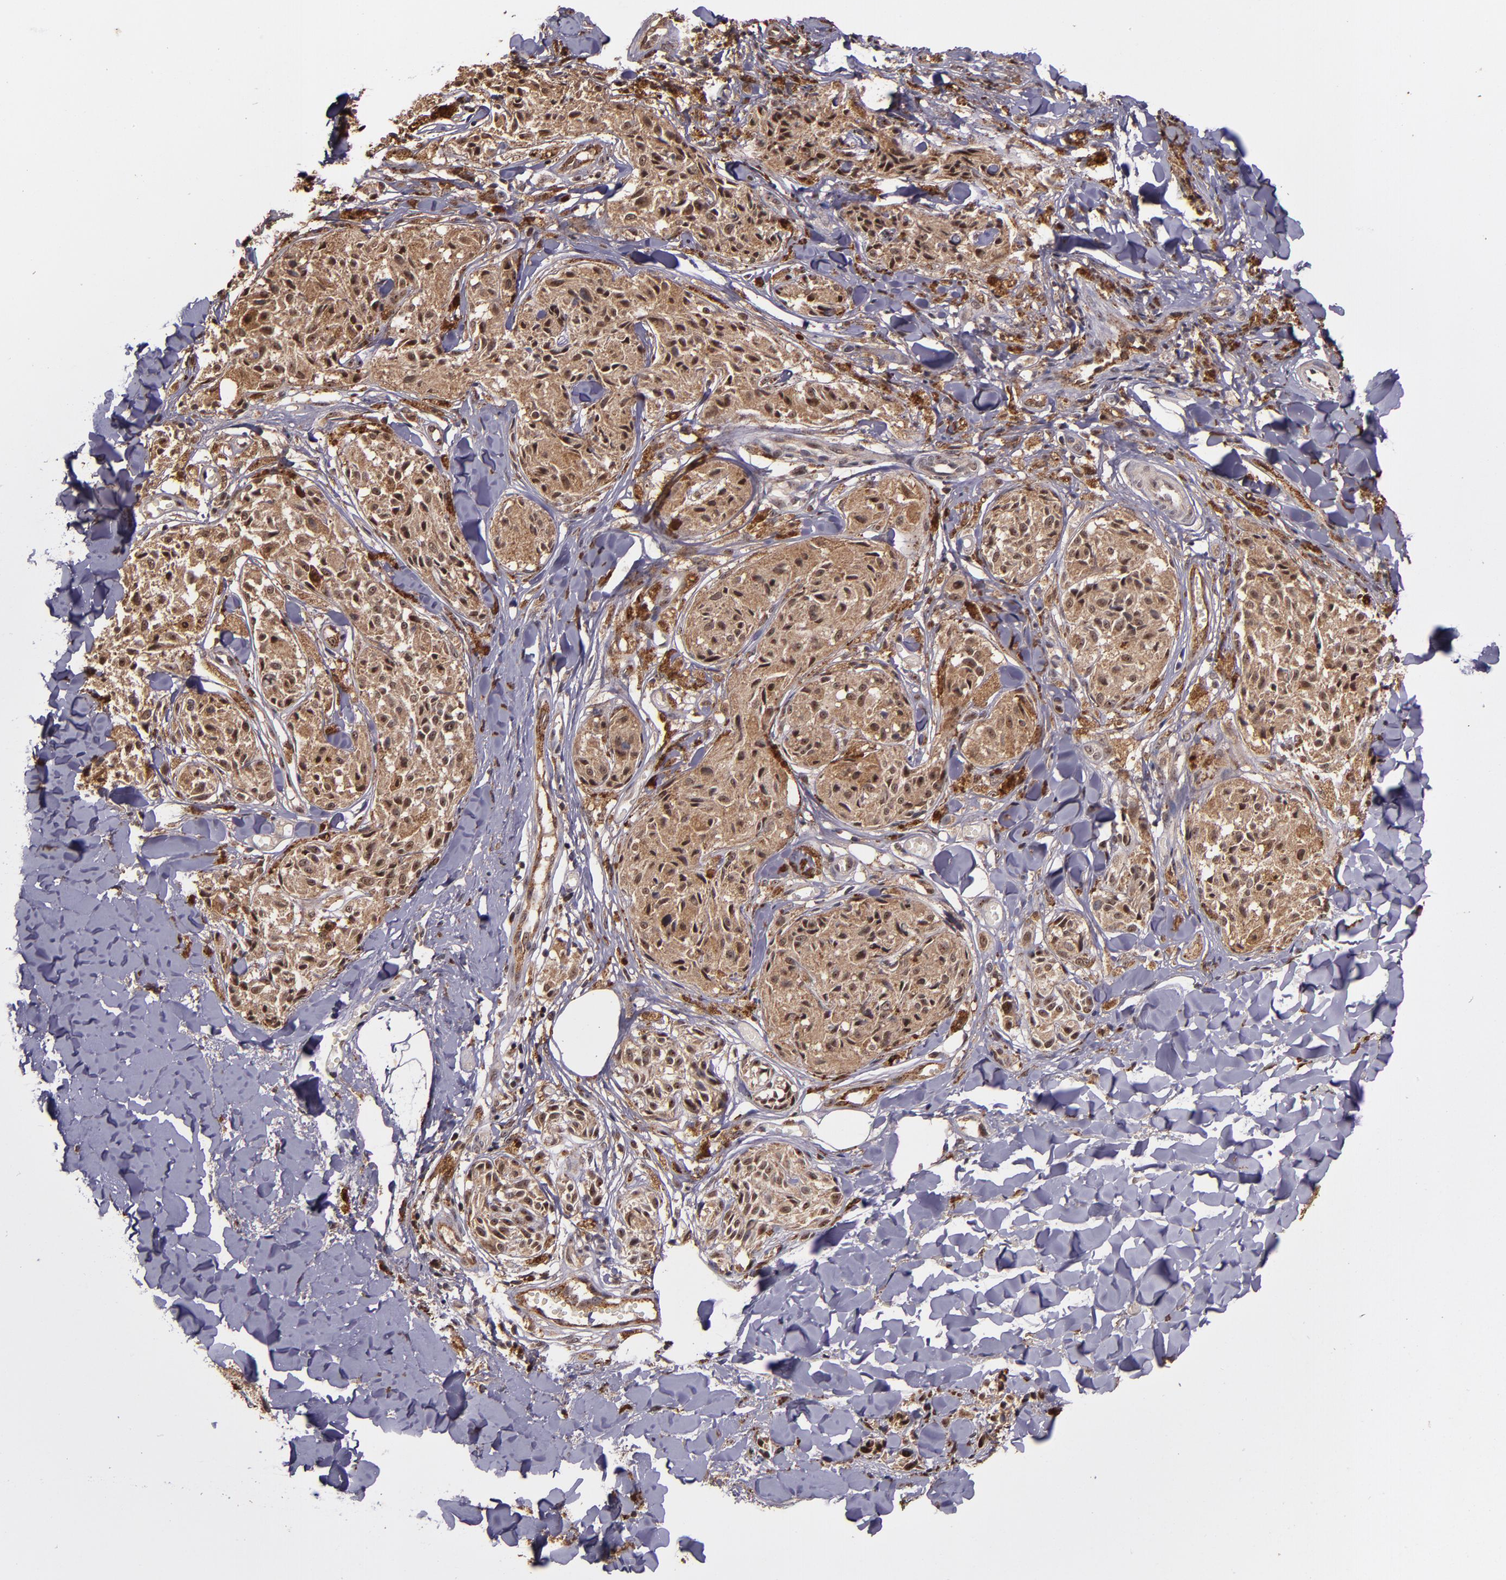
{"staining": {"intensity": "moderate", "quantity": ">75%", "location": "cytoplasmic/membranous"}, "tissue": "melanoma", "cell_type": "Tumor cells", "image_type": "cancer", "snomed": [{"axis": "morphology", "description": "Malignant melanoma, Metastatic site"}, {"axis": "topography", "description": "Skin"}], "caption": "Immunohistochemical staining of human malignant melanoma (metastatic site) demonstrates medium levels of moderate cytoplasmic/membranous positivity in about >75% of tumor cells.", "gene": "RIOK3", "patient": {"sex": "female", "age": 66}}